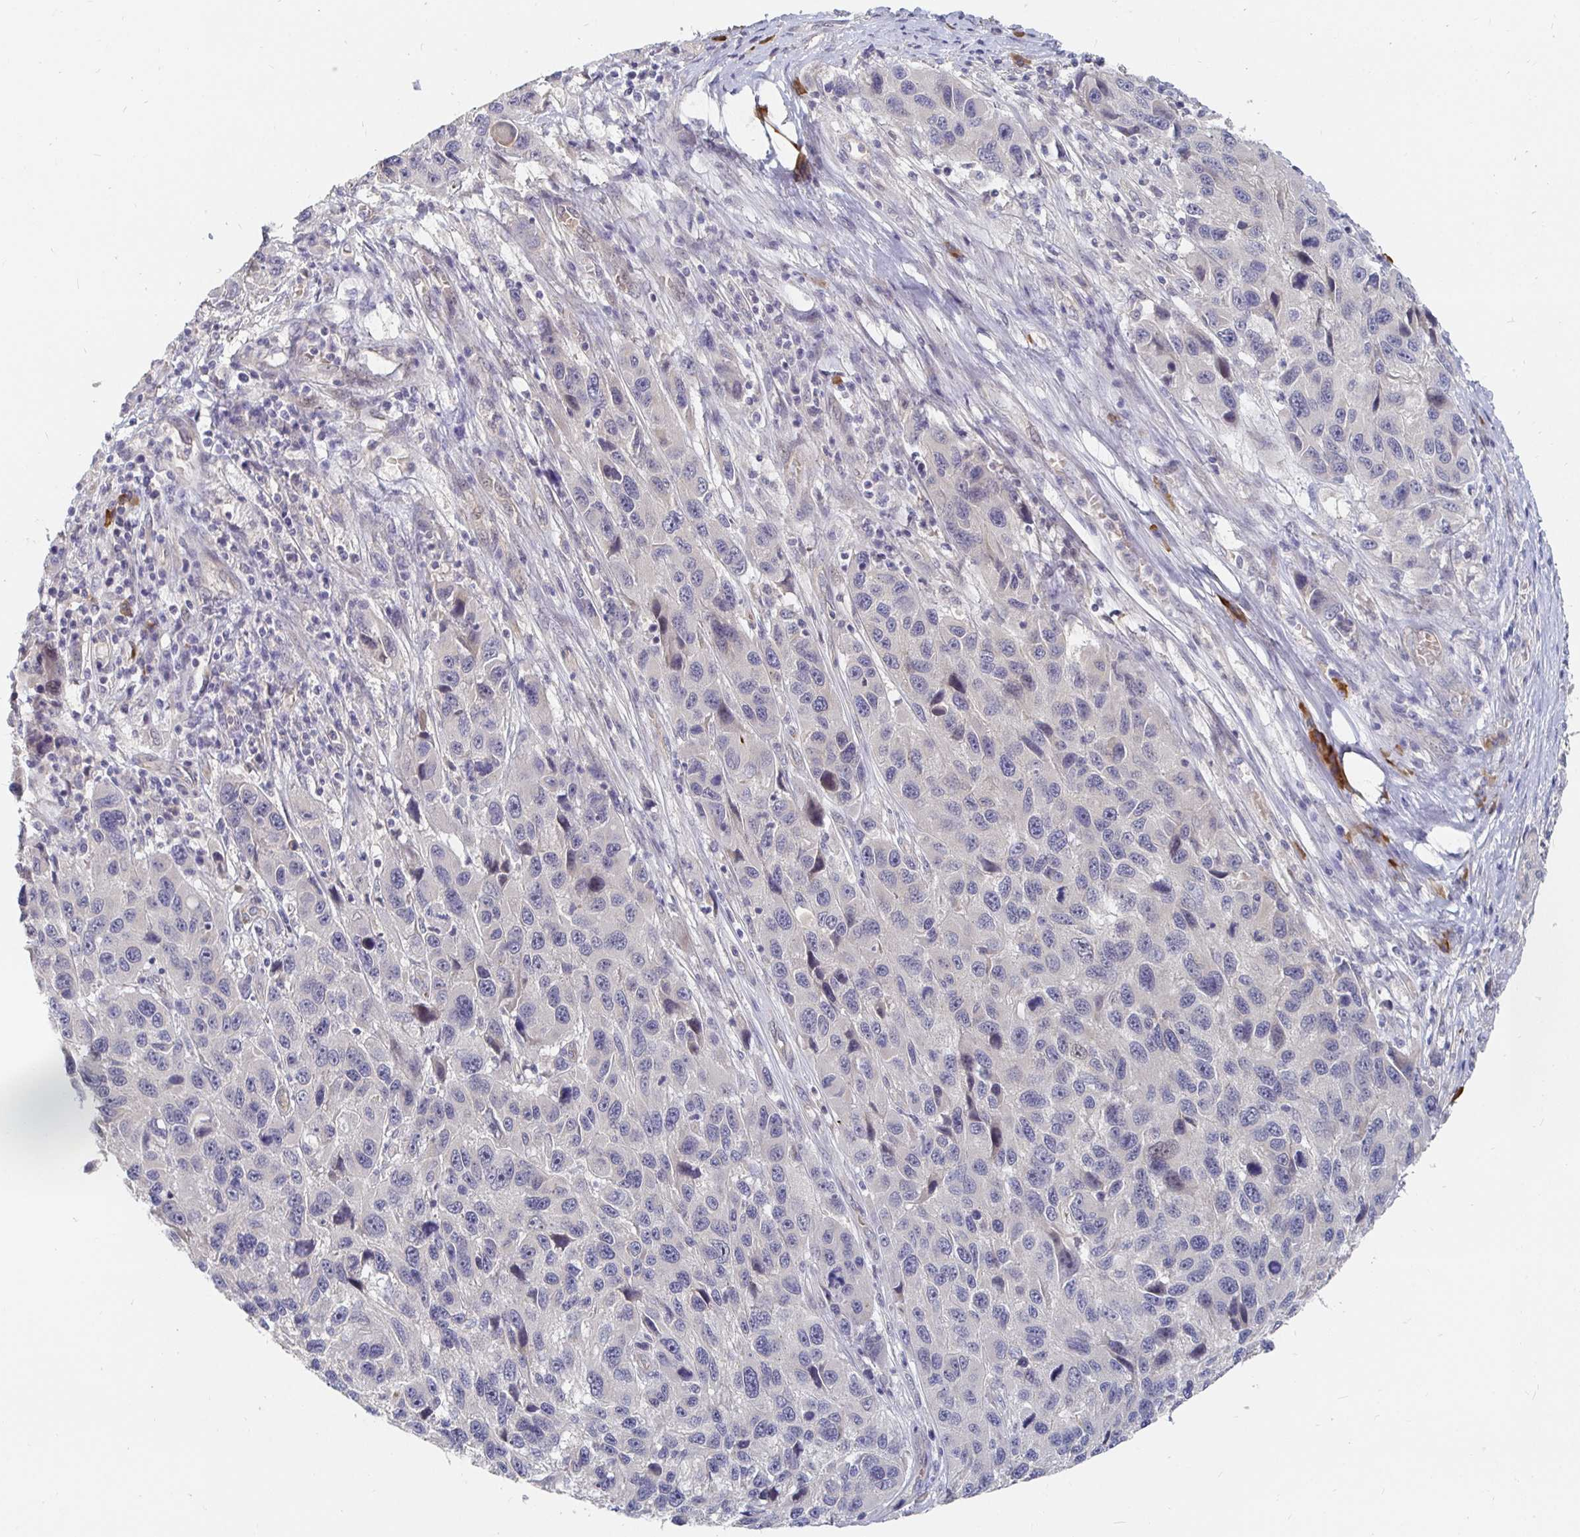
{"staining": {"intensity": "negative", "quantity": "none", "location": "none"}, "tissue": "melanoma", "cell_type": "Tumor cells", "image_type": "cancer", "snomed": [{"axis": "morphology", "description": "Malignant melanoma, NOS"}, {"axis": "topography", "description": "Skin"}], "caption": "High power microscopy micrograph of an immunohistochemistry photomicrograph of melanoma, revealing no significant positivity in tumor cells.", "gene": "MEIS1", "patient": {"sex": "male", "age": 53}}